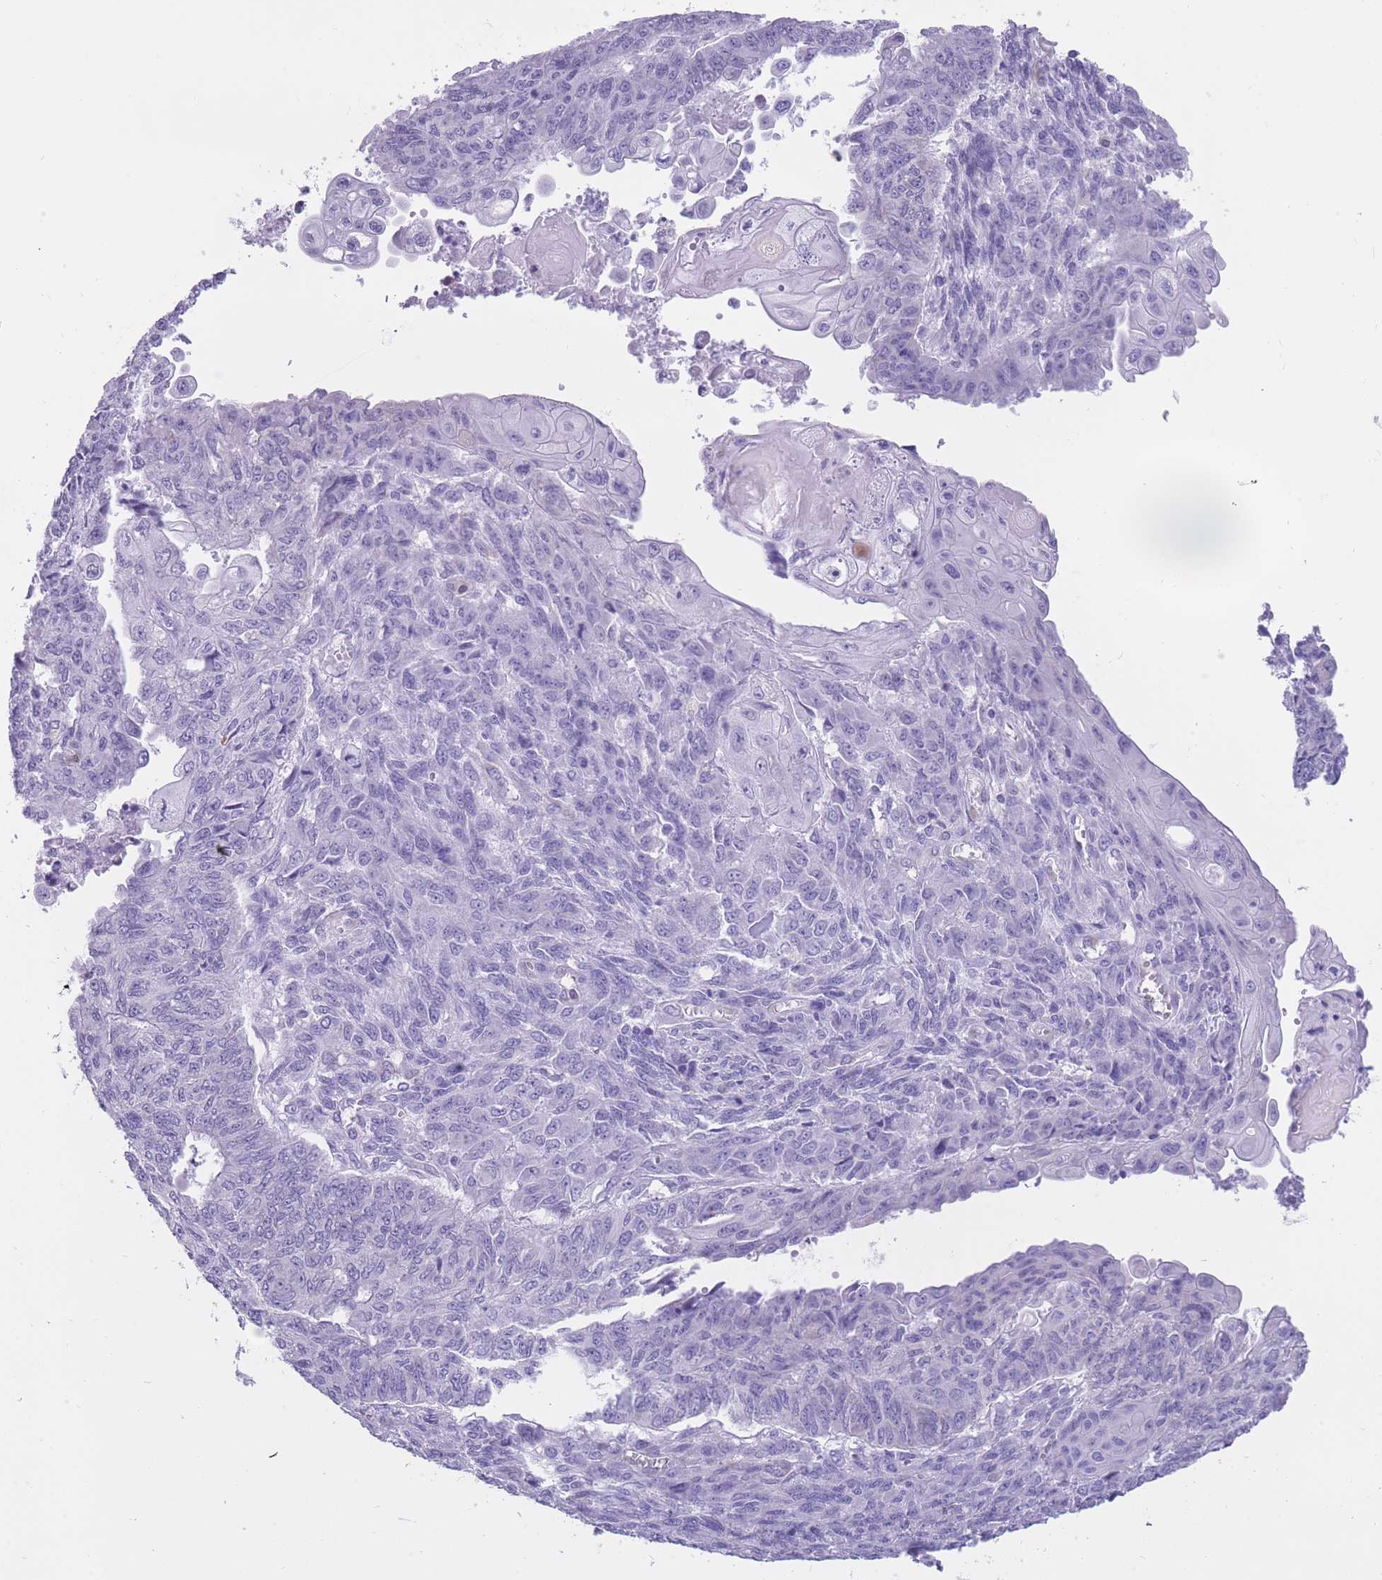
{"staining": {"intensity": "negative", "quantity": "none", "location": "none"}, "tissue": "endometrial cancer", "cell_type": "Tumor cells", "image_type": "cancer", "snomed": [{"axis": "morphology", "description": "Adenocarcinoma, NOS"}, {"axis": "topography", "description": "Endometrium"}], "caption": "This is a photomicrograph of immunohistochemistry staining of adenocarcinoma (endometrial), which shows no expression in tumor cells.", "gene": "ZNF662", "patient": {"sex": "female", "age": 32}}